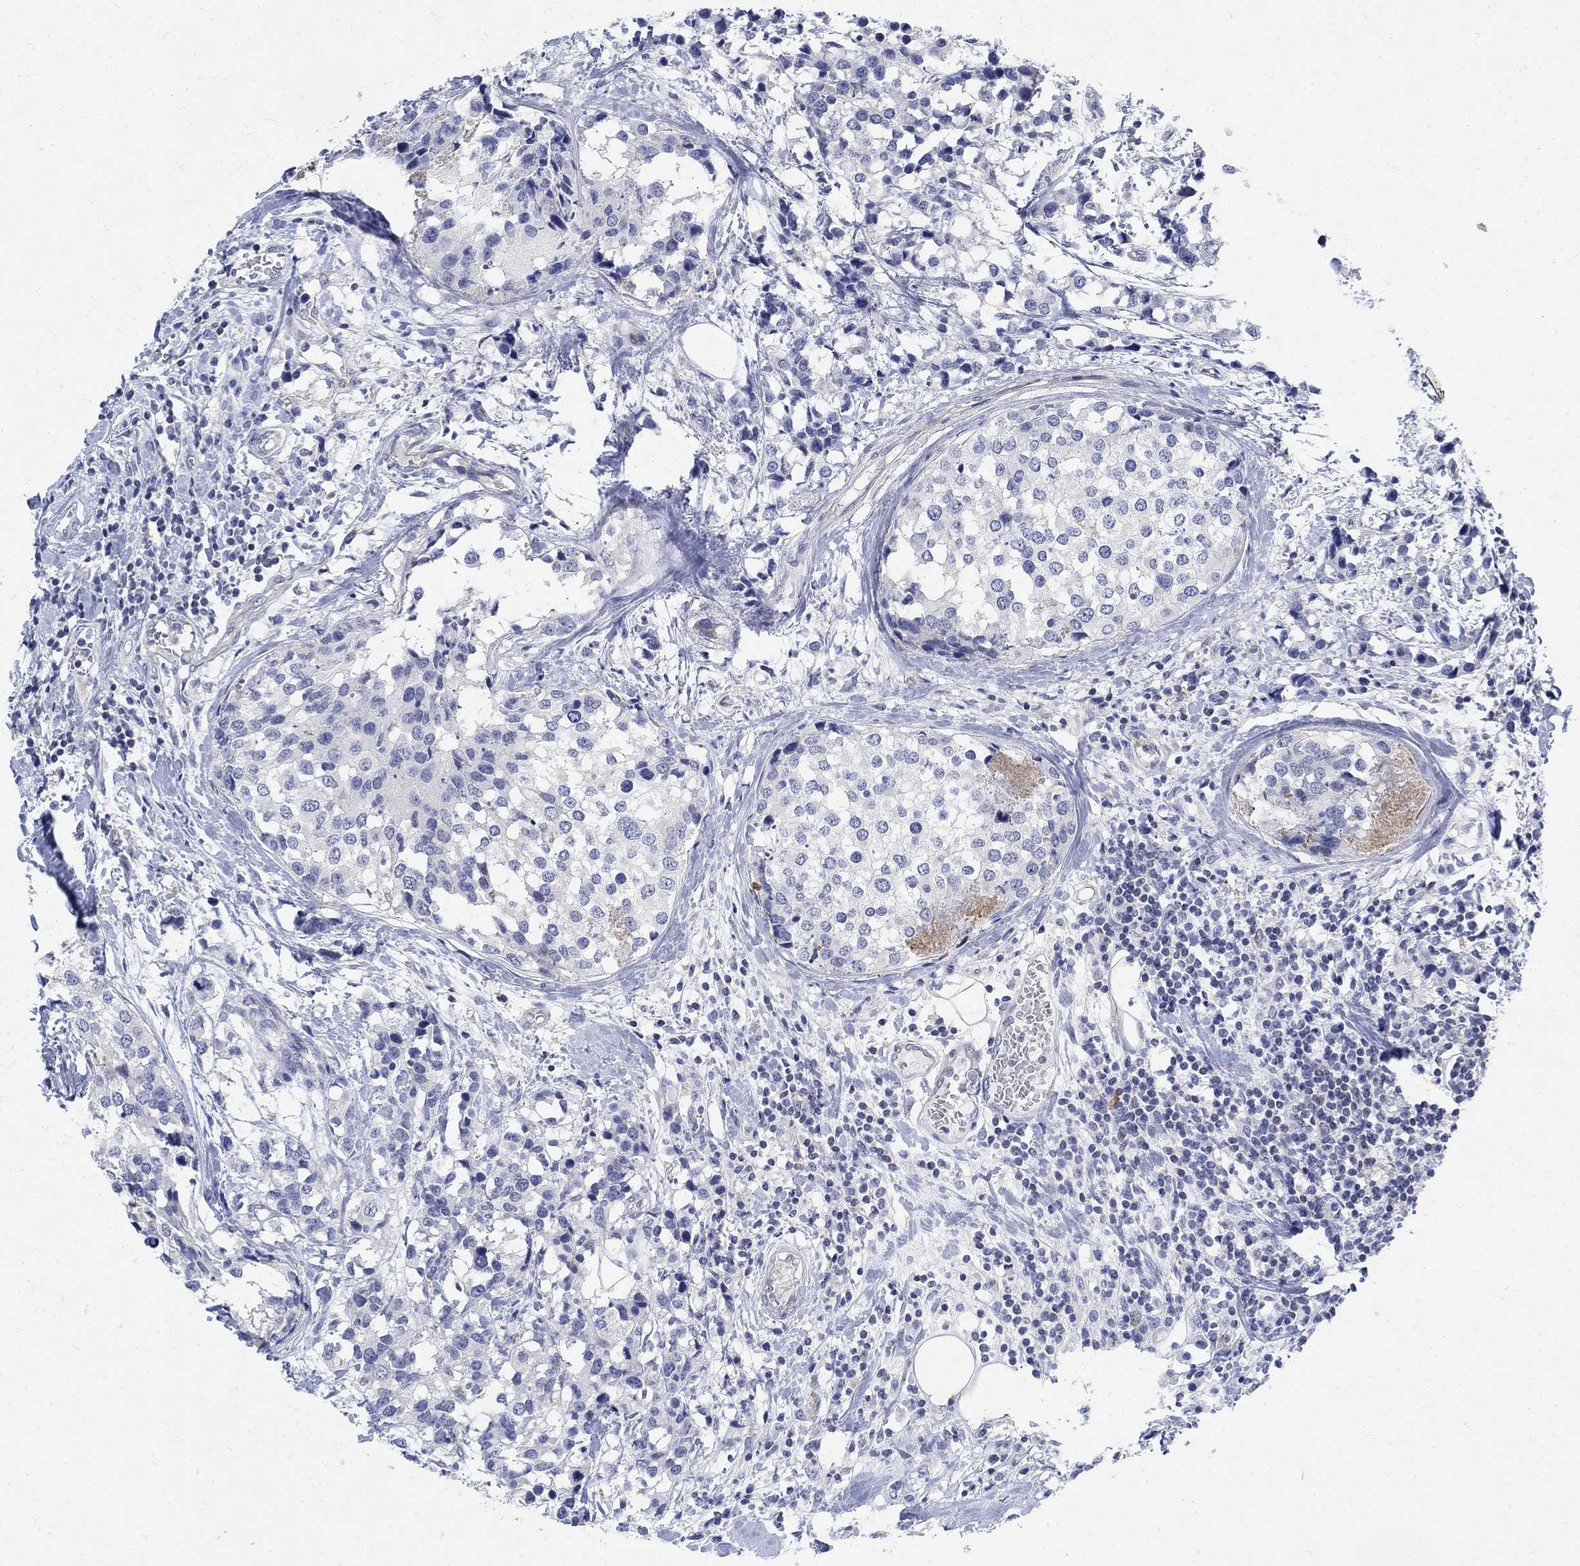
{"staining": {"intensity": "negative", "quantity": "none", "location": "none"}, "tissue": "breast cancer", "cell_type": "Tumor cells", "image_type": "cancer", "snomed": [{"axis": "morphology", "description": "Lobular carcinoma"}, {"axis": "topography", "description": "Breast"}], "caption": "Tumor cells show no significant staining in breast cancer.", "gene": "PHF21B", "patient": {"sex": "female", "age": 59}}